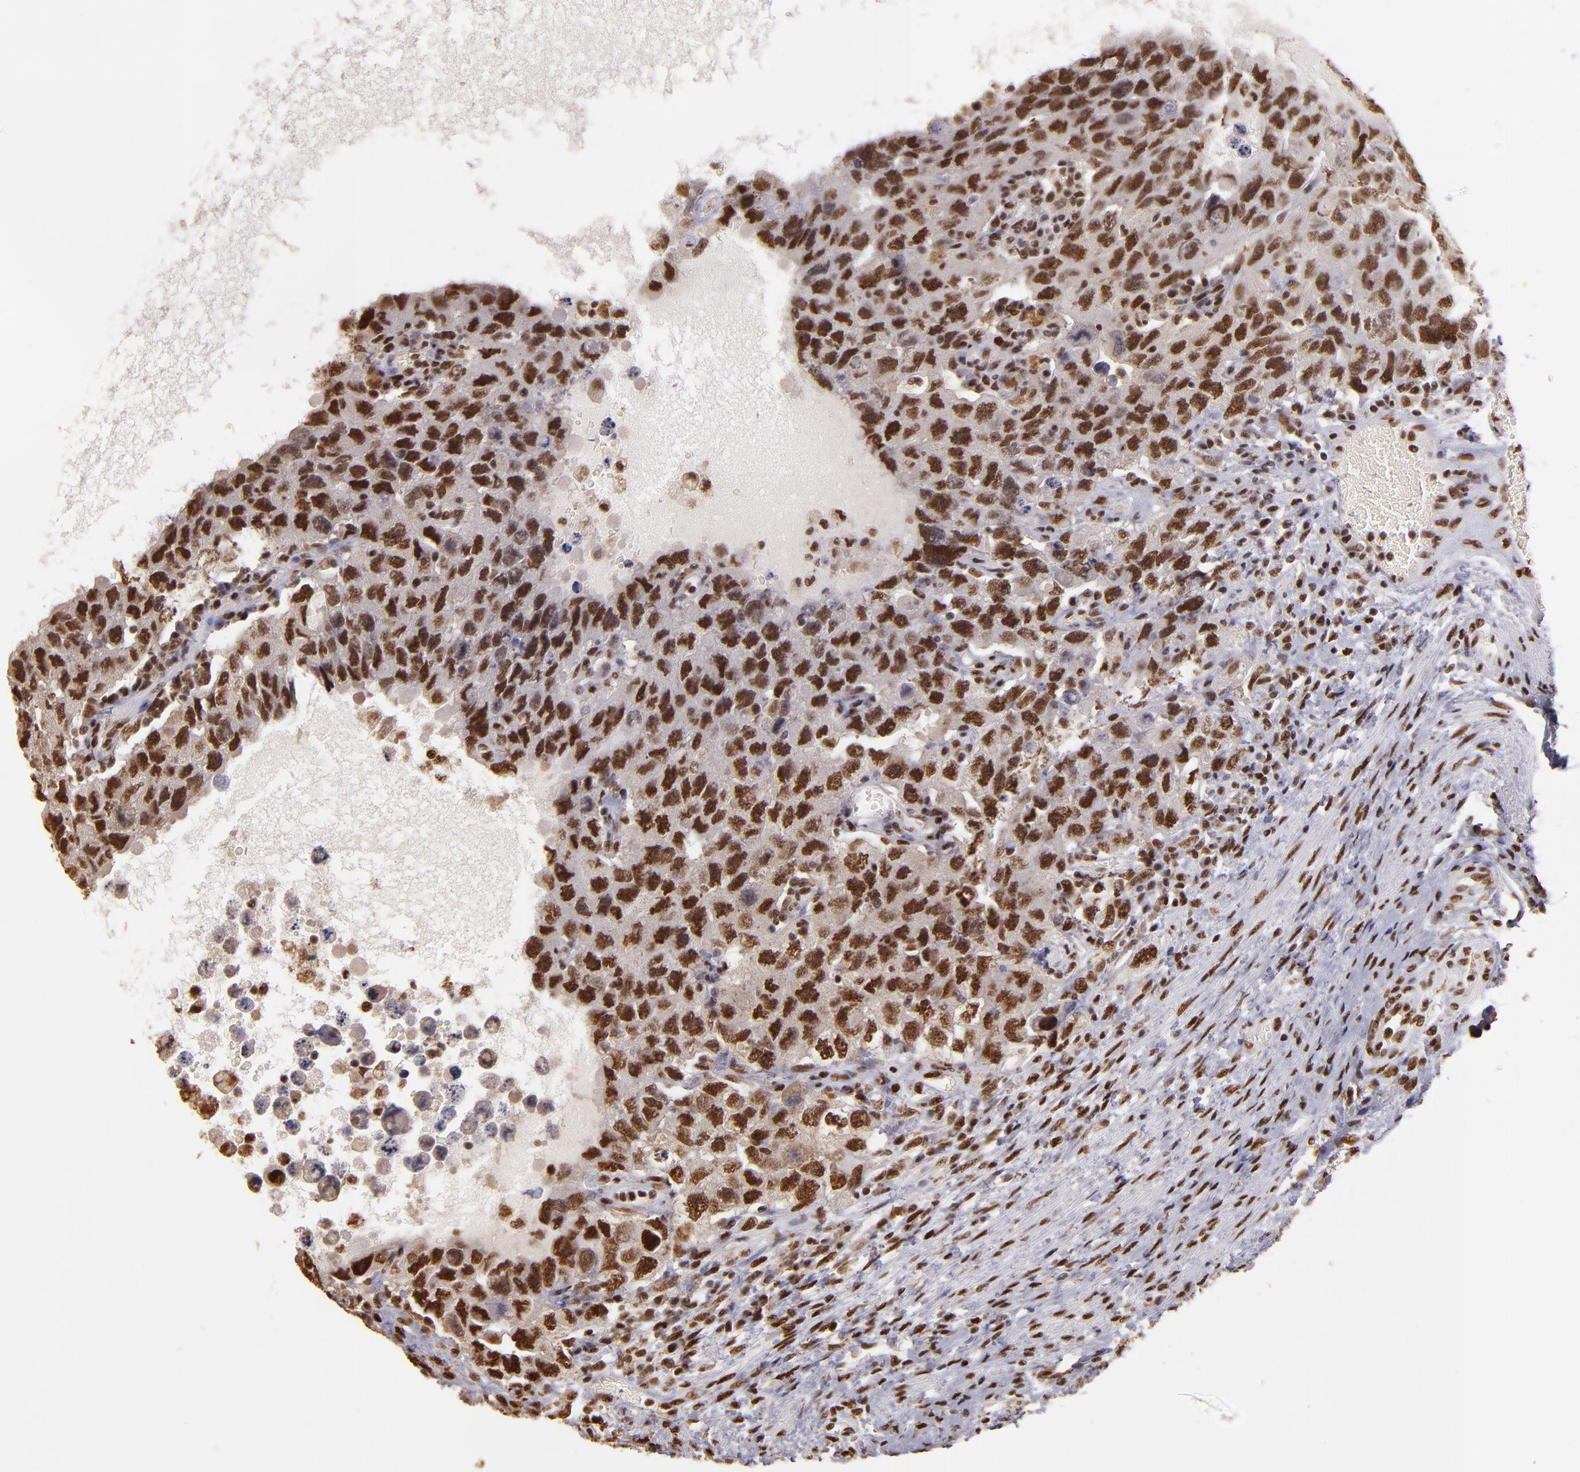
{"staining": {"intensity": "strong", "quantity": ">75%", "location": "cytoplasmic/membranous,nuclear"}, "tissue": "testis cancer", "cell_type": "Tumor cells", "image_type": "cancer", "snomed": [{"axis": "morphology", "description": "Carcinoma, Embryonal, NOS"}, {"axis": "topography", "description": "Testis"}], "caption": "A brown stain shows strong cytoplasmic/membranous and nuclear expression of a protein in human testis cancer (embryonal carcinoma) tumor cells. (DAB (3,3'-diaminobenzidine) IHC with brightfield microscopy, high magnification).", "gene": "SP1", "patient": {"sex": "male", "age": 26}}